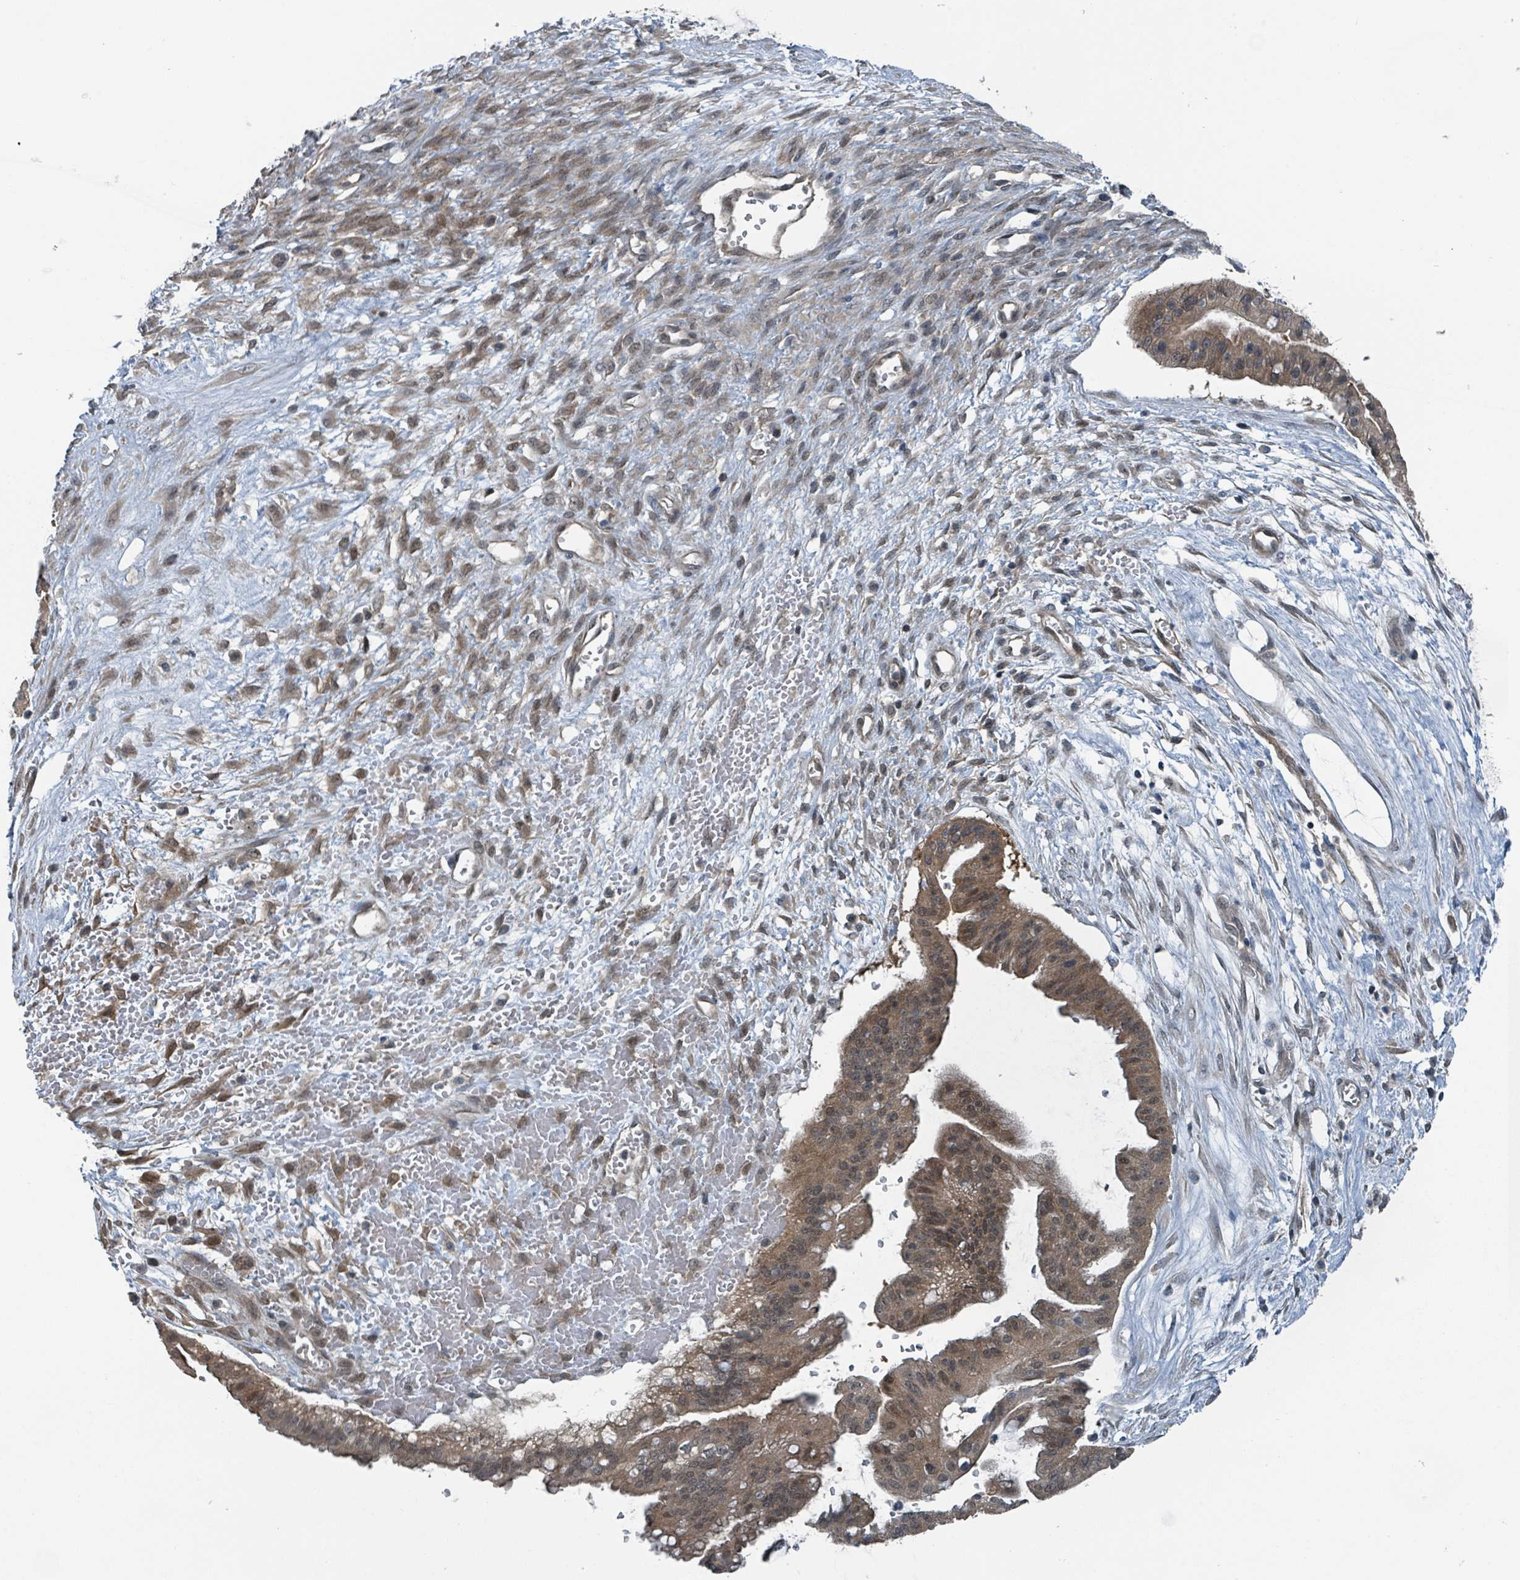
{"staining": {"intensity": "moderate", "quantity": ">75%", "location": "cytoplasmic/membranous,nuclear"}, "tissue": "ovarian cancer", "cell_type": "Tumor cells", "image_type": "cancer", "snomed": [{"axis": "morphology", "description": "Cystadenocarcinoma, mucinous, NOS"}, {"axis": "topography", "description": "Ovary"}], "caption": "DAB (3,3'-diaminobenzidine) immunohistochemical staining of ovarian mucinous cystadenocarcinoma demonstrates moderate cytoplasmic/membranous and nuclear protein positivity in approximately >75% of tumor cells. Immunohistochemistry stains the protein of interest in brown and the nuclei are stained blue.", "gene": "GOLGA7", "patient": {"sex": "female", "age": 73}}